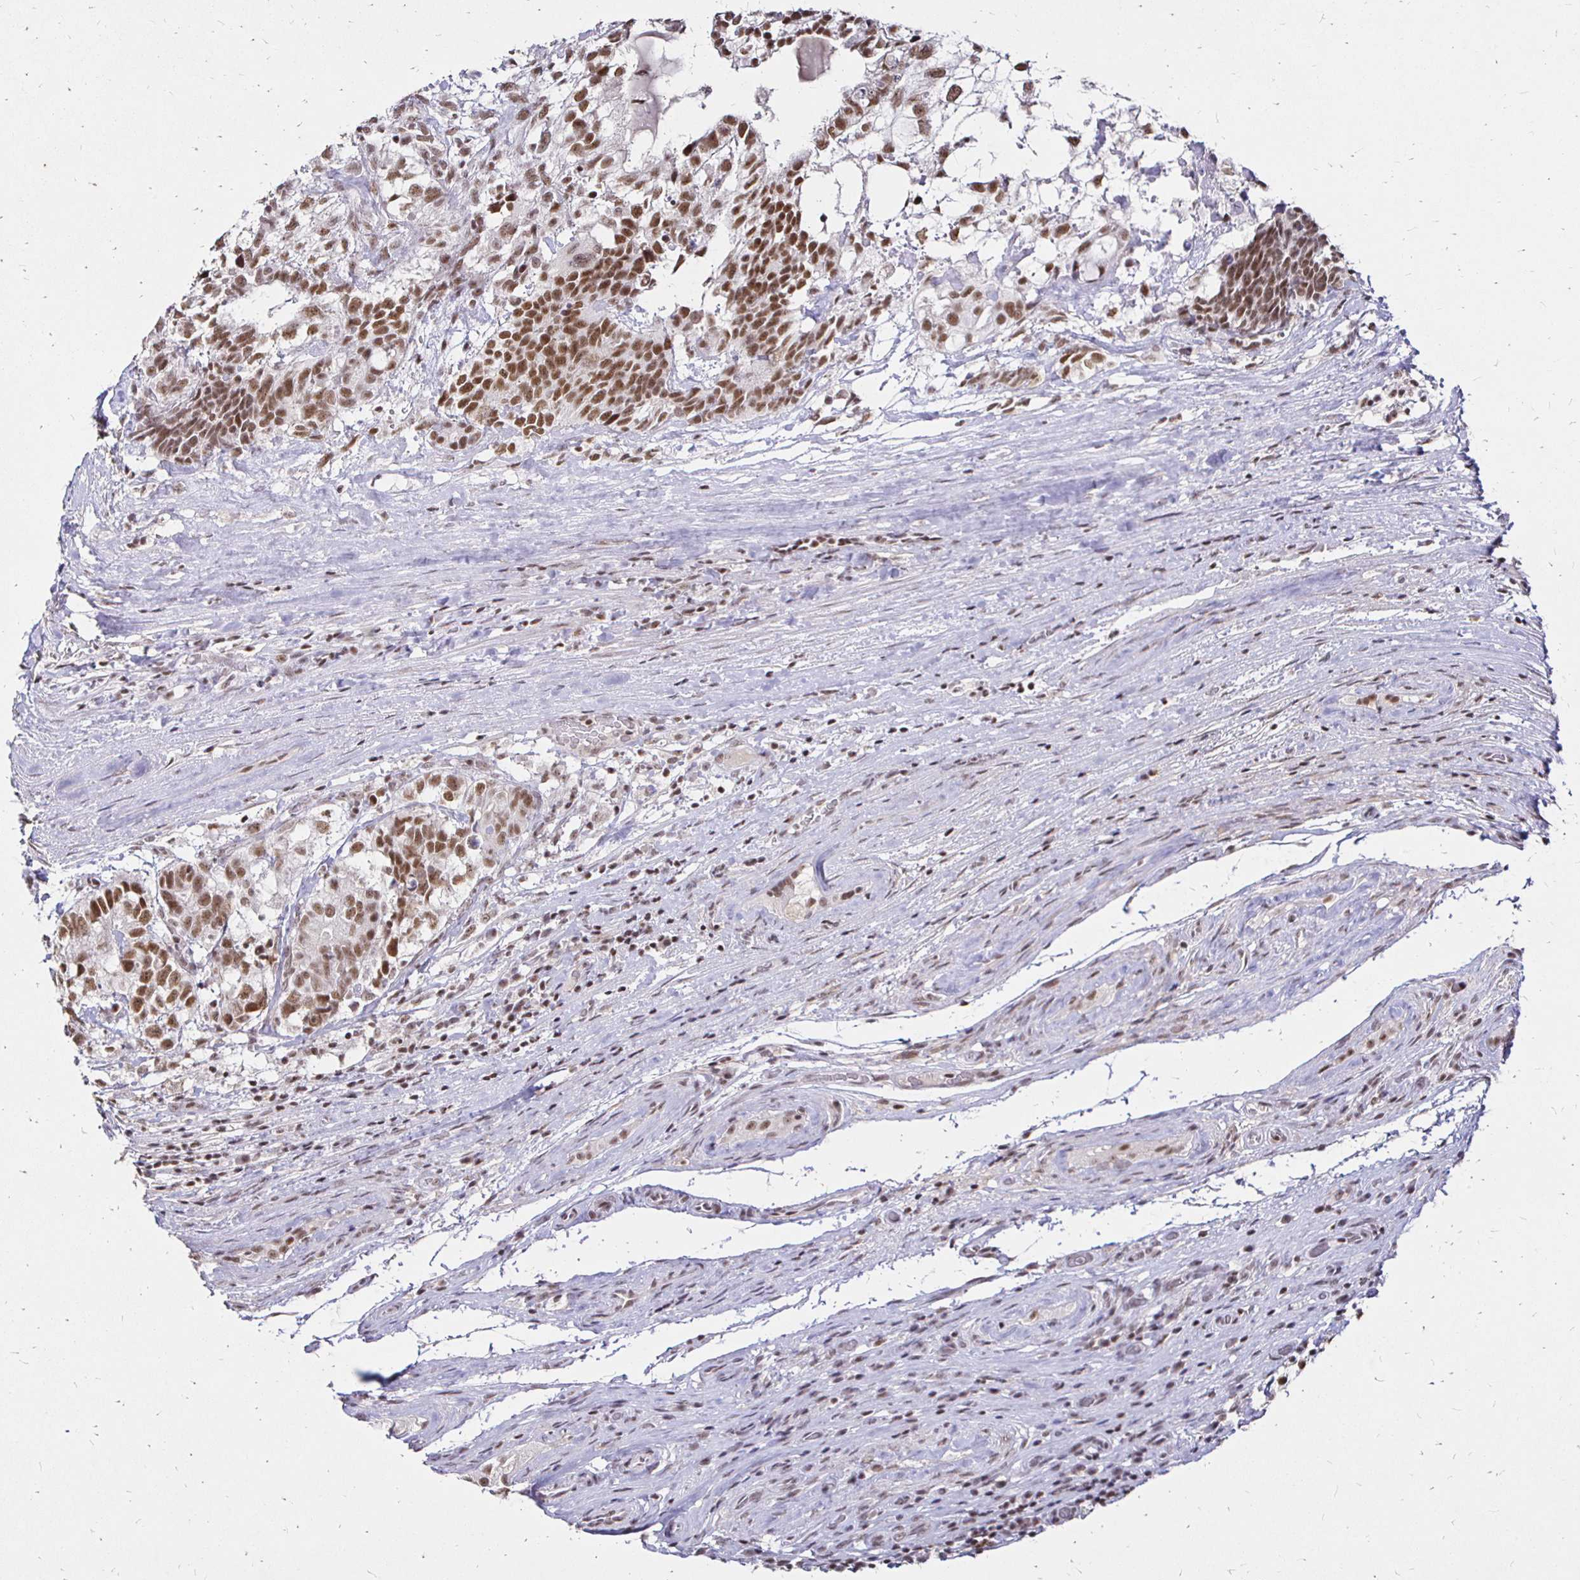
{"staining": {"intensity": "moderate", "quantity": ">75%", "location": "nuclear"}, "tissue": "testis cancer", "cell_type": "Tumor cells", "image_type": "cancer", "snomed": [{"axis": "morphology", "description": "Seminoma, NOS"}, {"axis": "morphology", "description": "Carcinoma, Embryonal, NOS"}, {"axis": "topography", "description": "Testis"}], "caption": "Brown immunohistochemical staining in embryonal carcinoma (testis) reveals moderate nuclear expression in approximately >75% of tumor cells.", "gene": "SIN3A", "patient": {"sex": "male", "age": 41}}